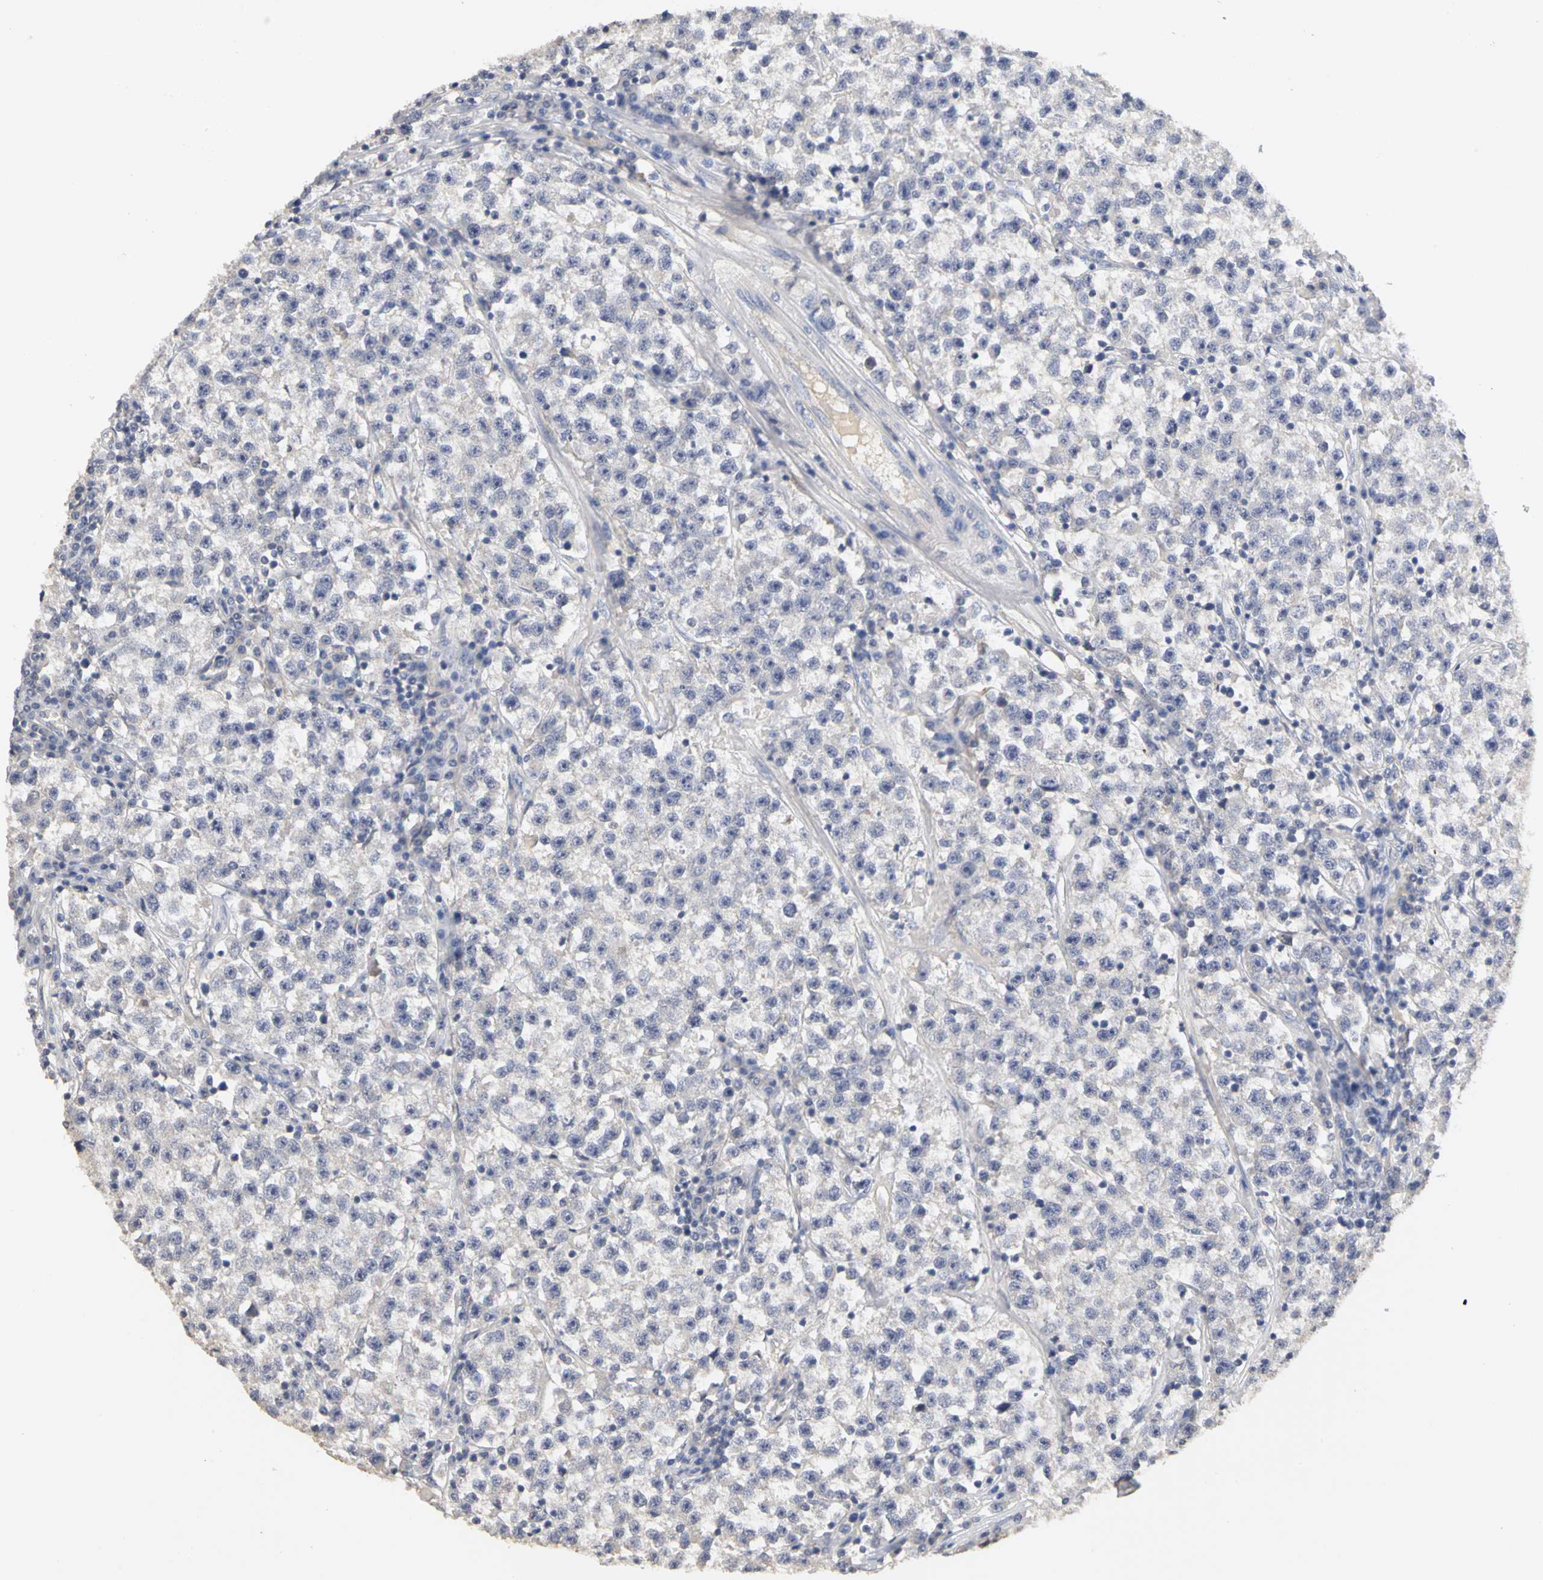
{"staining": {"intensity": "negative", "quantity": "none", "location": "none"}, "tissue": "testis cancer", "cell_type": "Tumor cells", "image_type": "cancer", "snomed": [{"axis": "morphology", "description": "Seminoma, NOS"}, {"axis": "topography", "description": "Testis"}], "caption": "Testis seminoma stained for a protein using immunohistochemistry shows no expression tumor cells.", "gene": "PGR", "patient": {"sex": "male", "age": 22}}